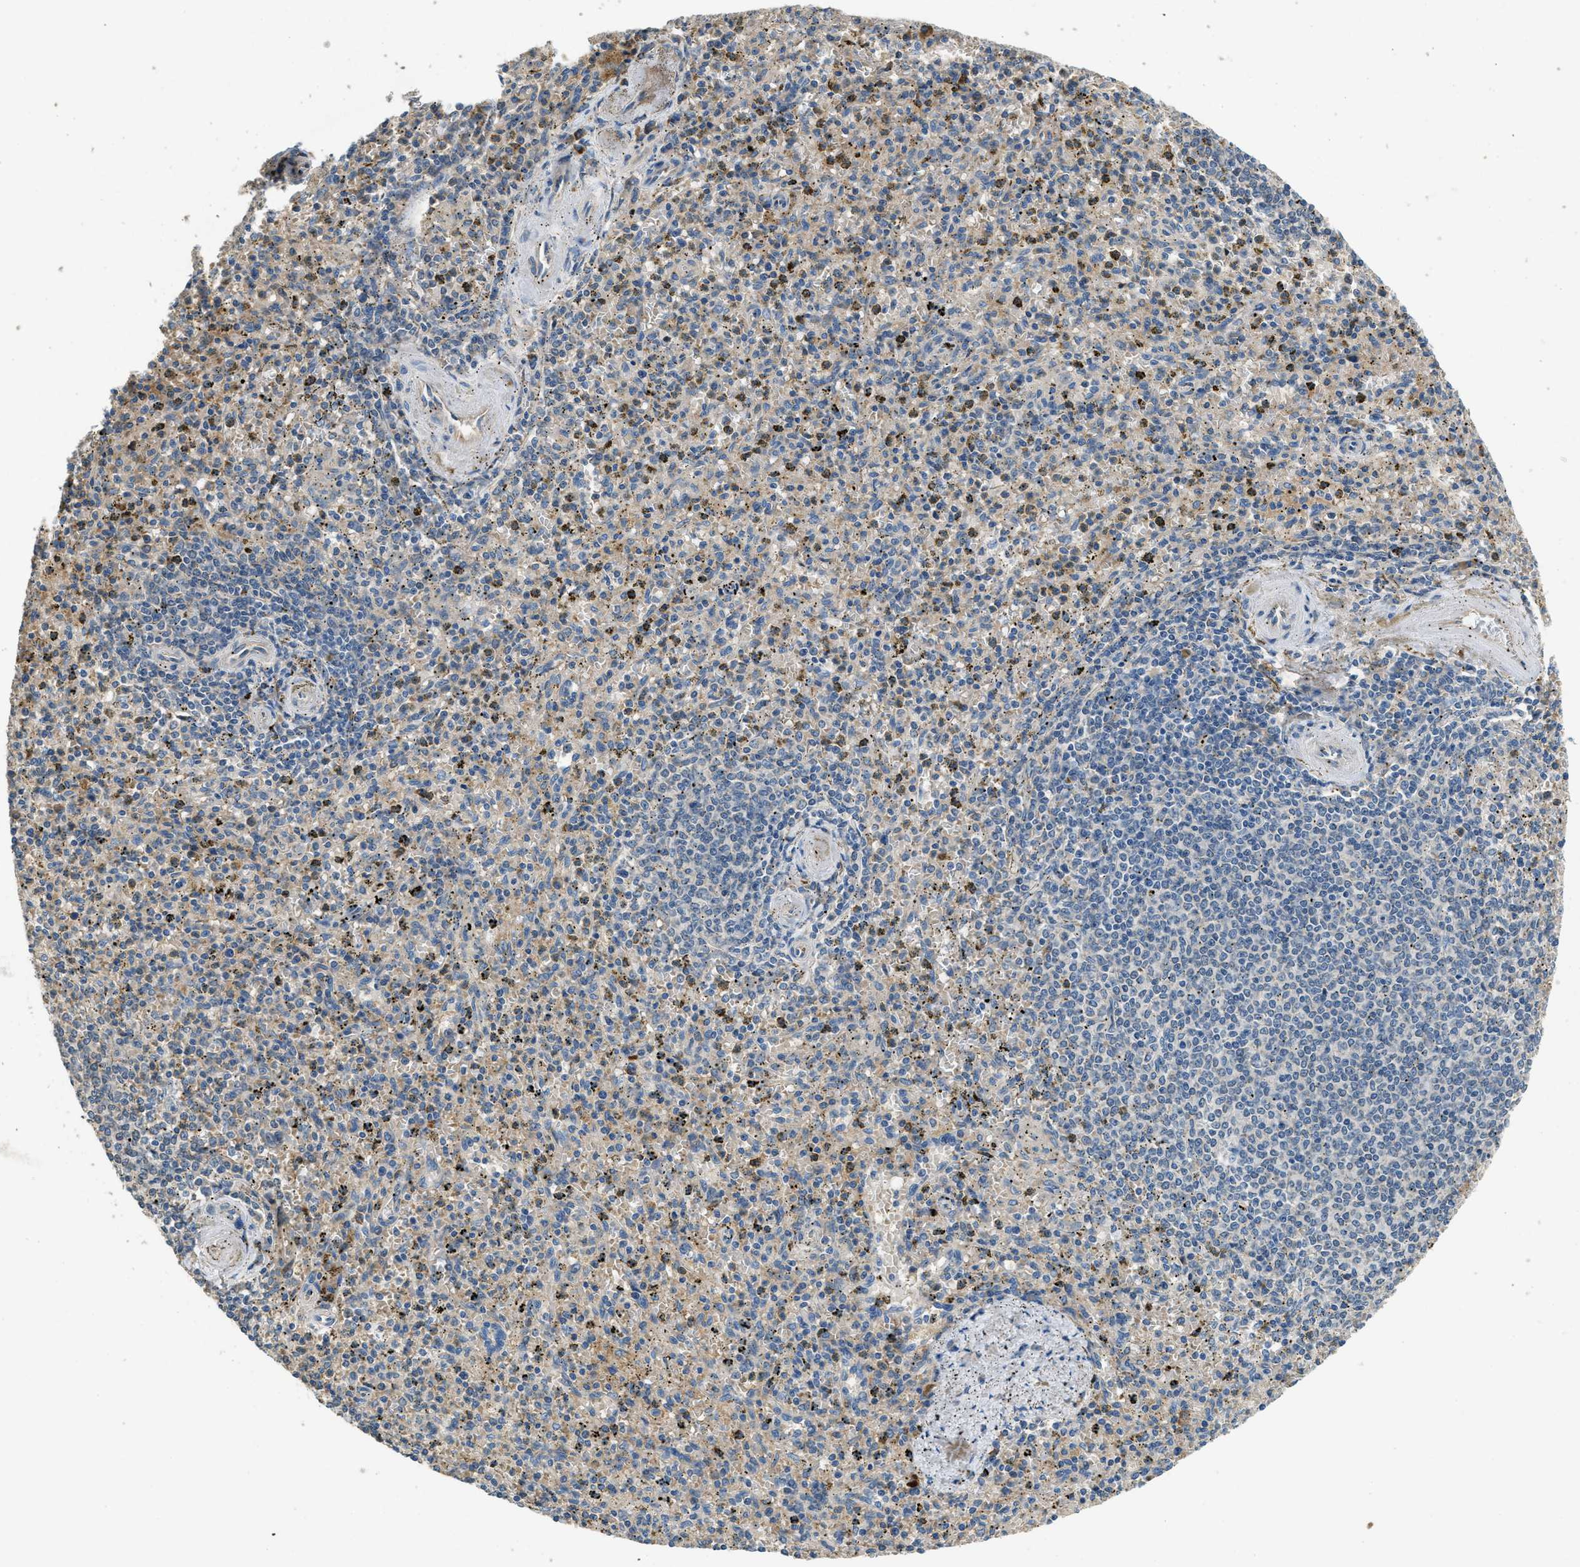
{"staining": {"intensity": "weak", "quantity": "<25%", "location": "cytoplasmic/membranous"}, "tissue": "spleen", "cell_type": "Cells in red pulp", "image_type": "normal", "snomed": [{"axis": "morphology", "description": "Normal tissue, NOS"}, {"axis": "topography", "description": "Spleen"}], "caption": "Cells in red pulp are negative for protein expression in benign human spleen. (Immunohistochemistry (ihc), brightfield microscopy, high magnification).", "gene": "RIPK2", "patient": {"sex": "male", "age": 72}}